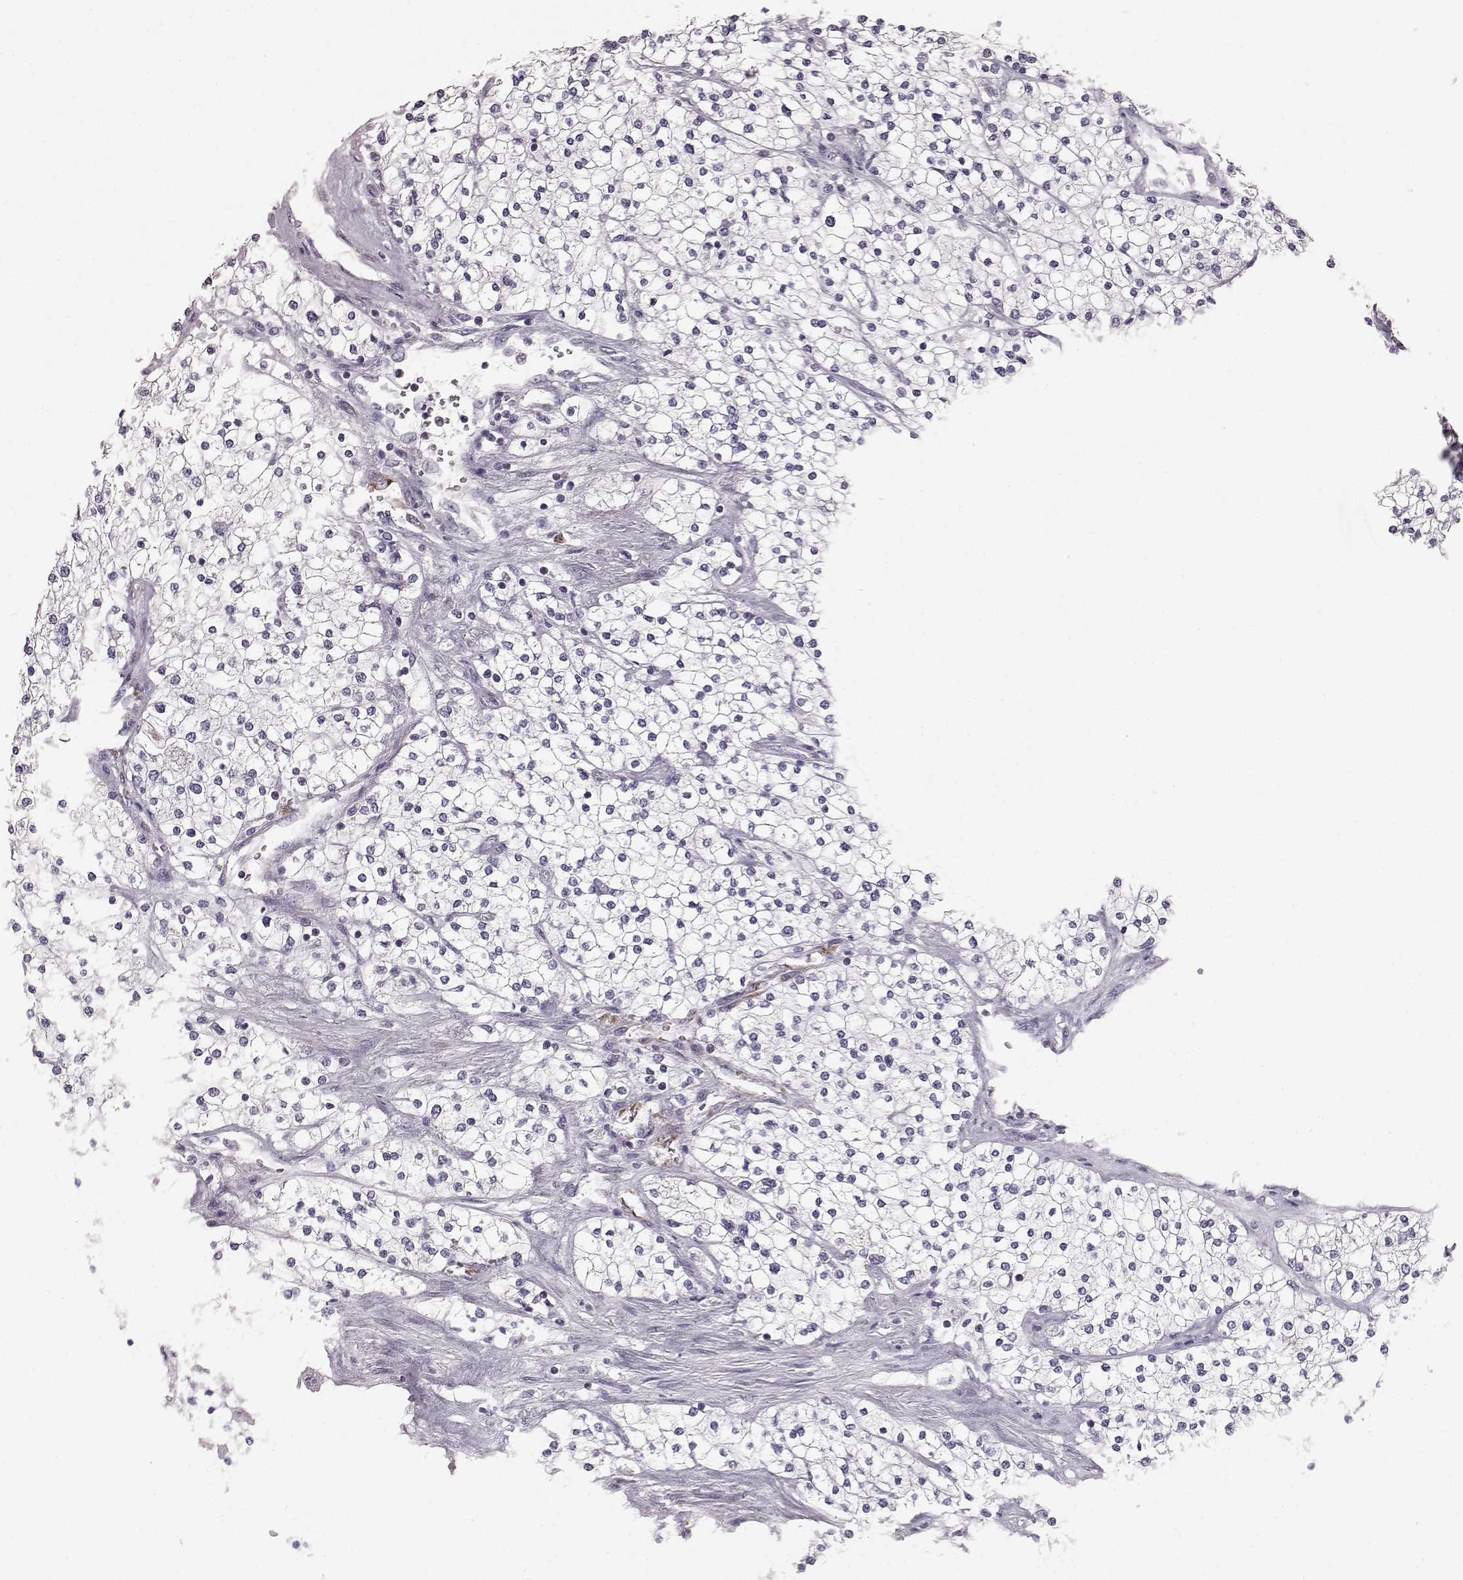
{"staining": {"intensity": "negative", "quantity": "none", "location": "none"}, "tissue": "renal cancer", "cell_type": "Tumor cells", "image_type": "cancer", "snomed": [{"axis": "morphology", "description": "Adenocarcinoma, NOS"}, {"axis": "topography", "description": "Kidney"}], "caption": "Immunohistochemical staining of renal cancer shows no significant positivity in tumor cells. (Brightfield microscopy of DAB (3,3'-diaminobenzidine) immunohistochemistry (IHC) at high magnification).", "gene": "ELOVL5", "patient": {"sex": "male", "age": 80}}